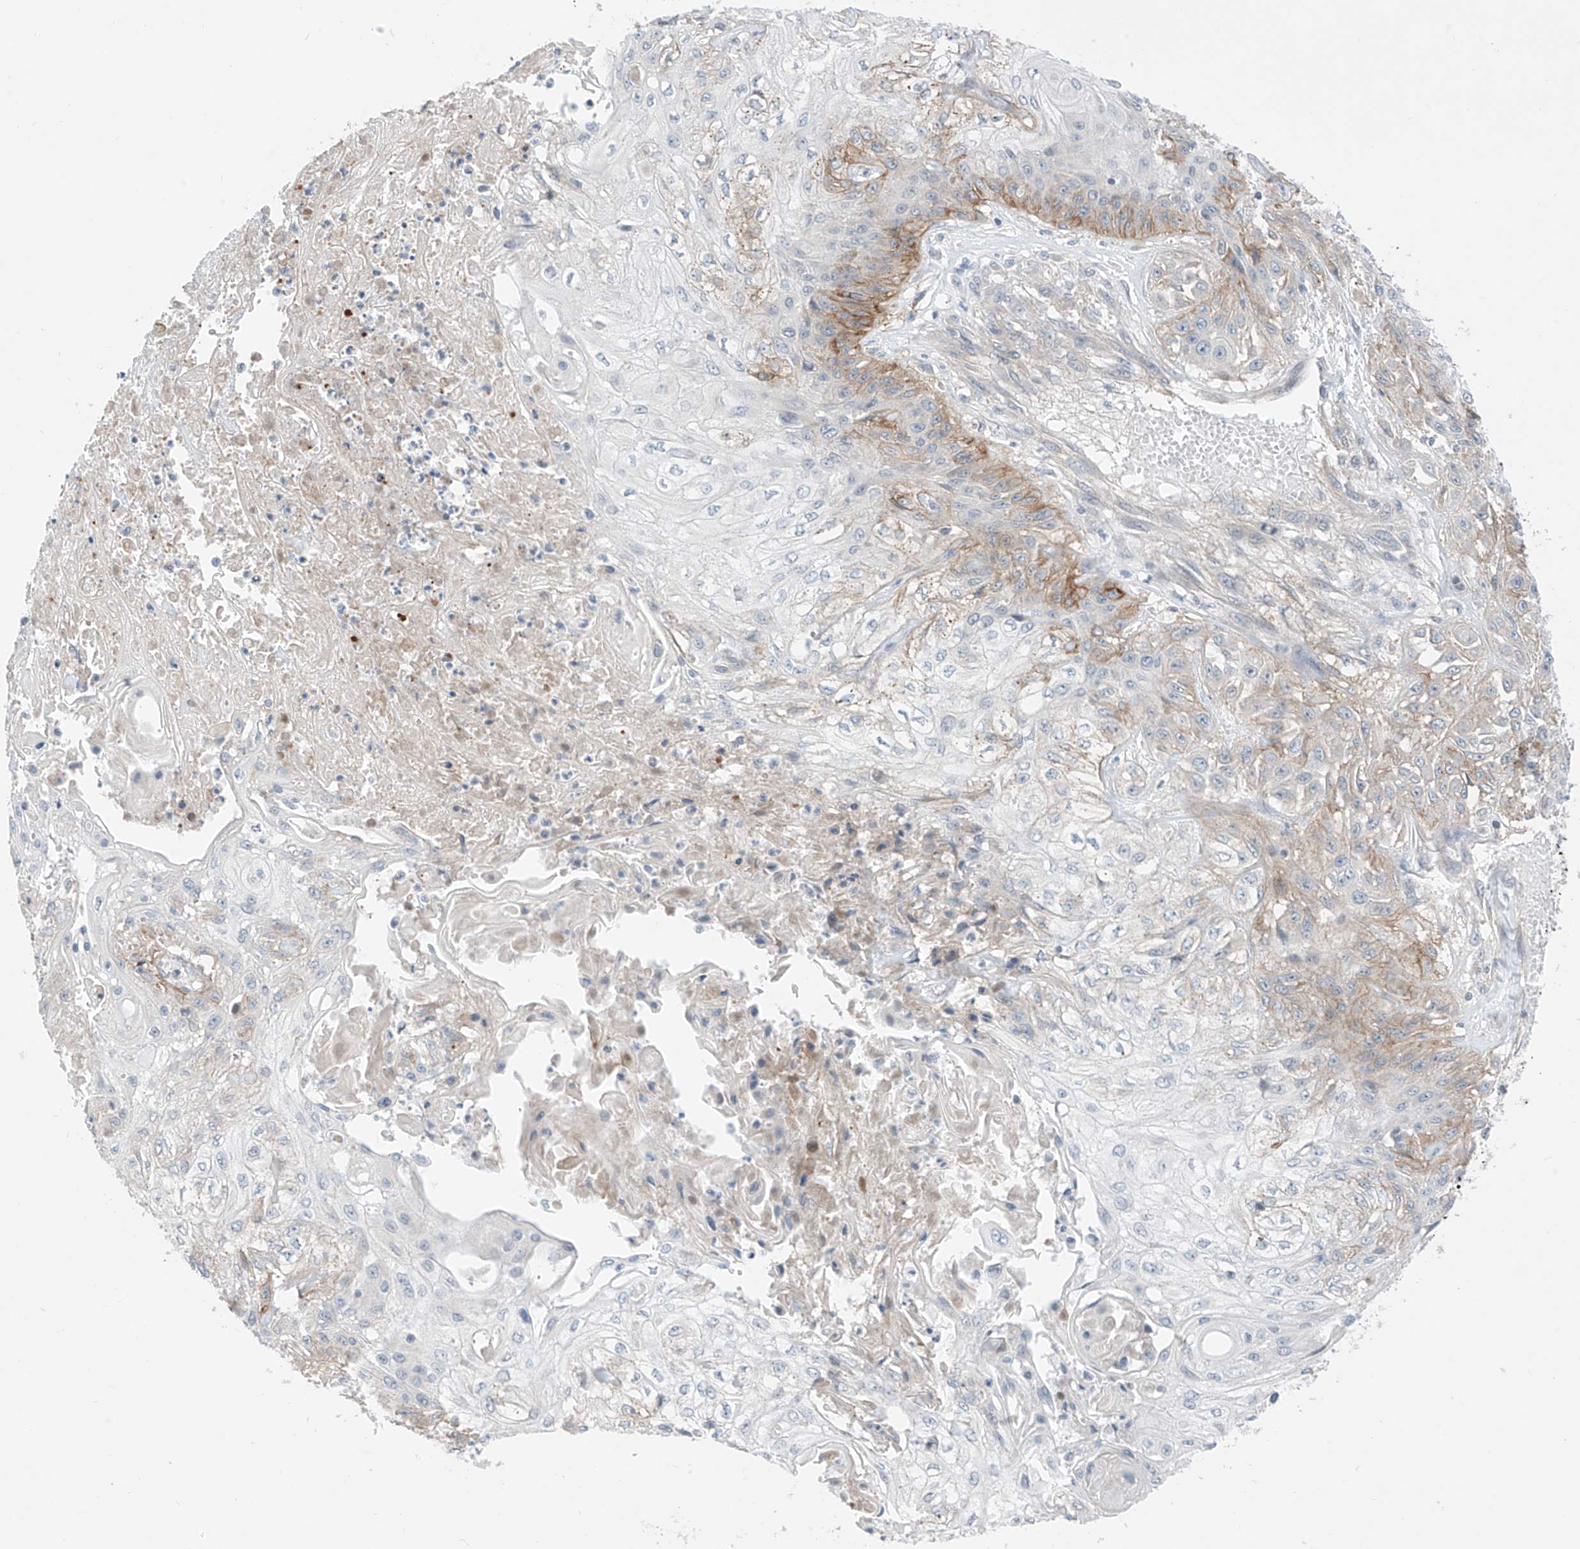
{"staining": {"intensity": "moderate", "quantity": "<25%", "location": "cytoplasmic/membranous"}, "tissue": "skin cancer", "cell_type": "Tumor cells", "image_type": "cancer", "snomed": [{"axis": "morphology", "description": "Squamous cell carcinoma, NOS"}, {"axis": "morphology", "description": "Squamous cell carcinoma, metastatic, NOS"}, {"axis": "topography", "description": "Skin"}, {"axis": "topography", "description": "Lymph node"}], "caption": "Skin cancer stained with DAB (3,3'-diaminobenzidine) IHC demonstrates low levels of moderate cytoplasmic/membranous expression in about <25% of tumor cells.", "gene": "ABLIM2", "patient": {"sex": "male", "age": 75}}